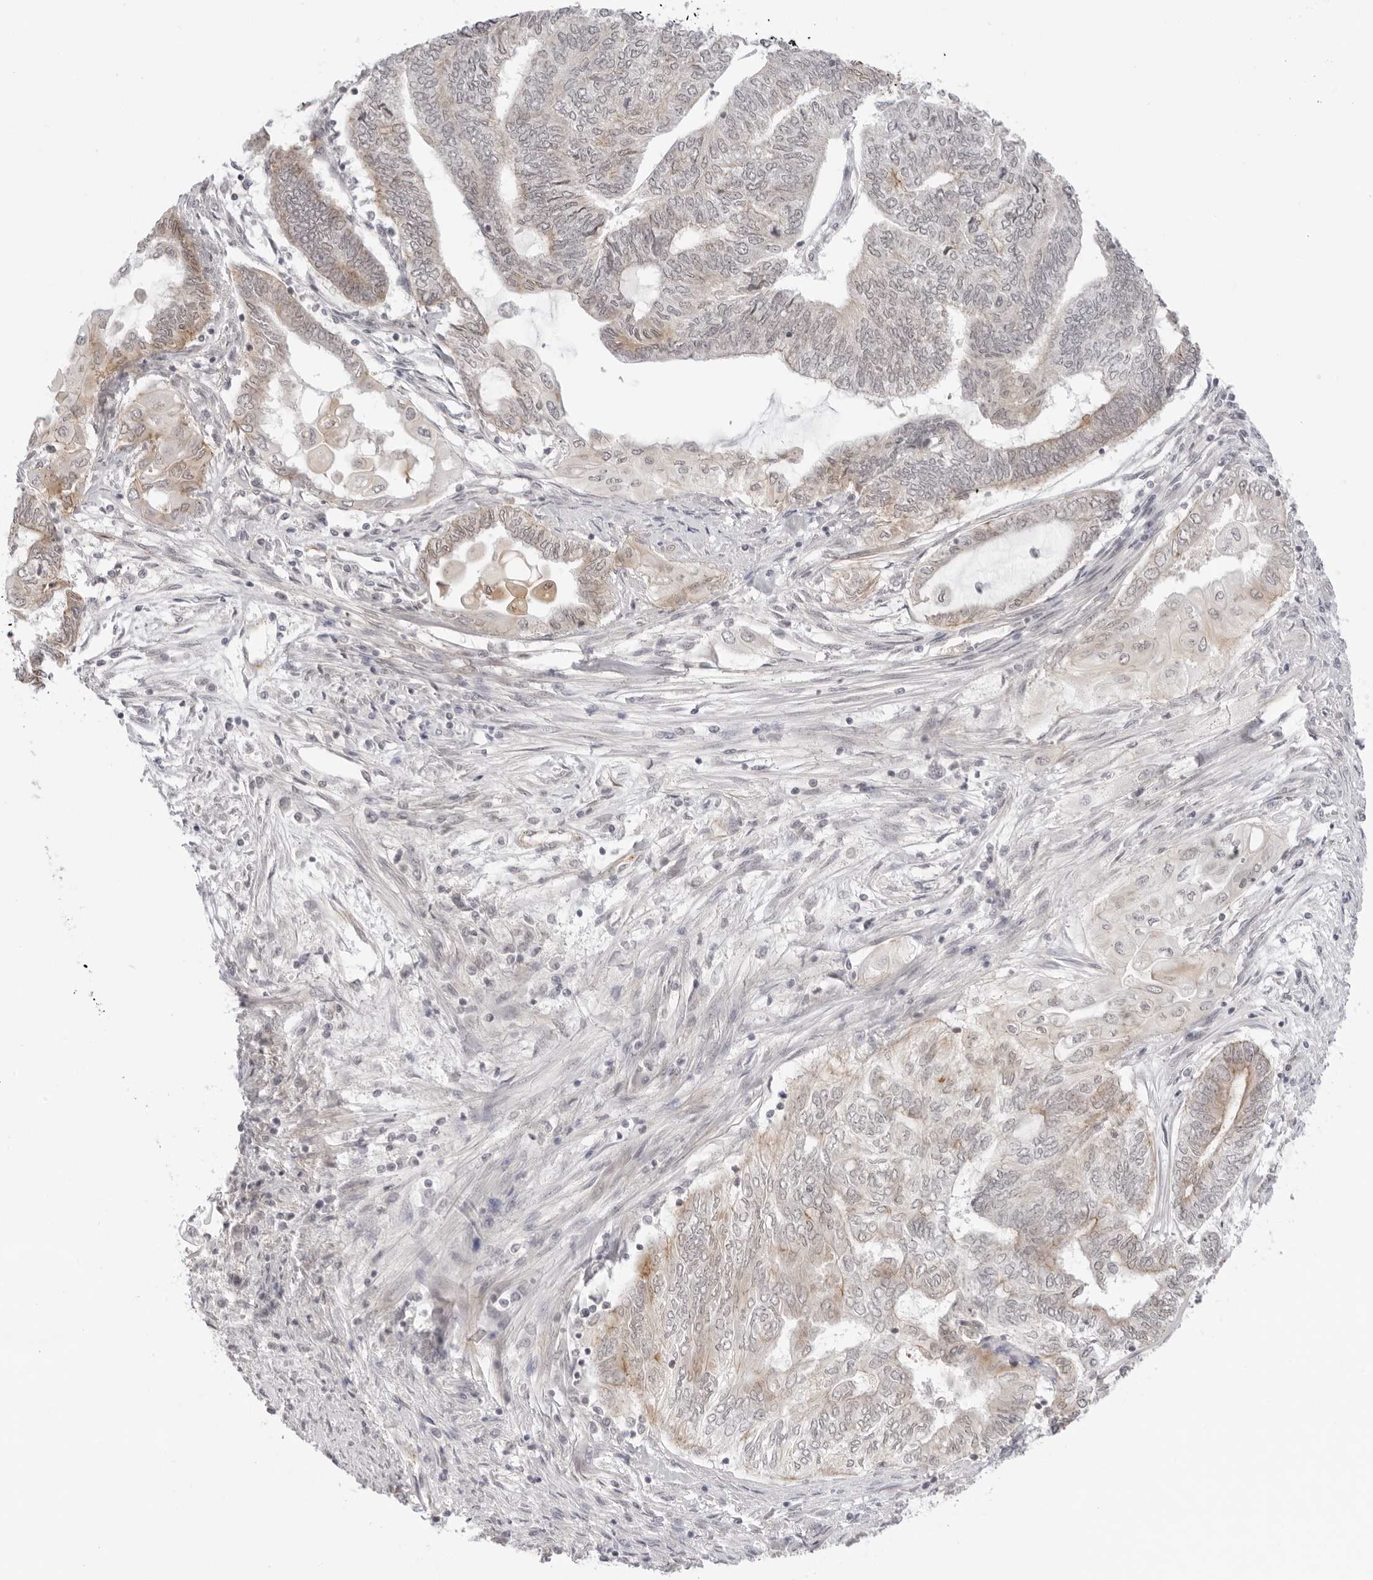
{"staining": {"intensity": "moderate", "quantity": "<25%", "location": "cytoplasmic/membranous"}, "tissue": "endometrial cancer", "cell_type": "Tumor cells", "image_type": "cancer", "snomed": [{"axis": "morphology", "description": "Adenocarcinoma, NOS"}, {"axis": "topography", "description": "Uterus"}, {"axis": "topography", "description": "Endometrium"}], "caption": "An image of human endometrial adenocarcinoma stained for a protein reveals moderate cytoplasmic/membranous brown staining in tumor cells.", "gene": "TRAPPC3", "patient": {"sex": "female", "age": 70}}